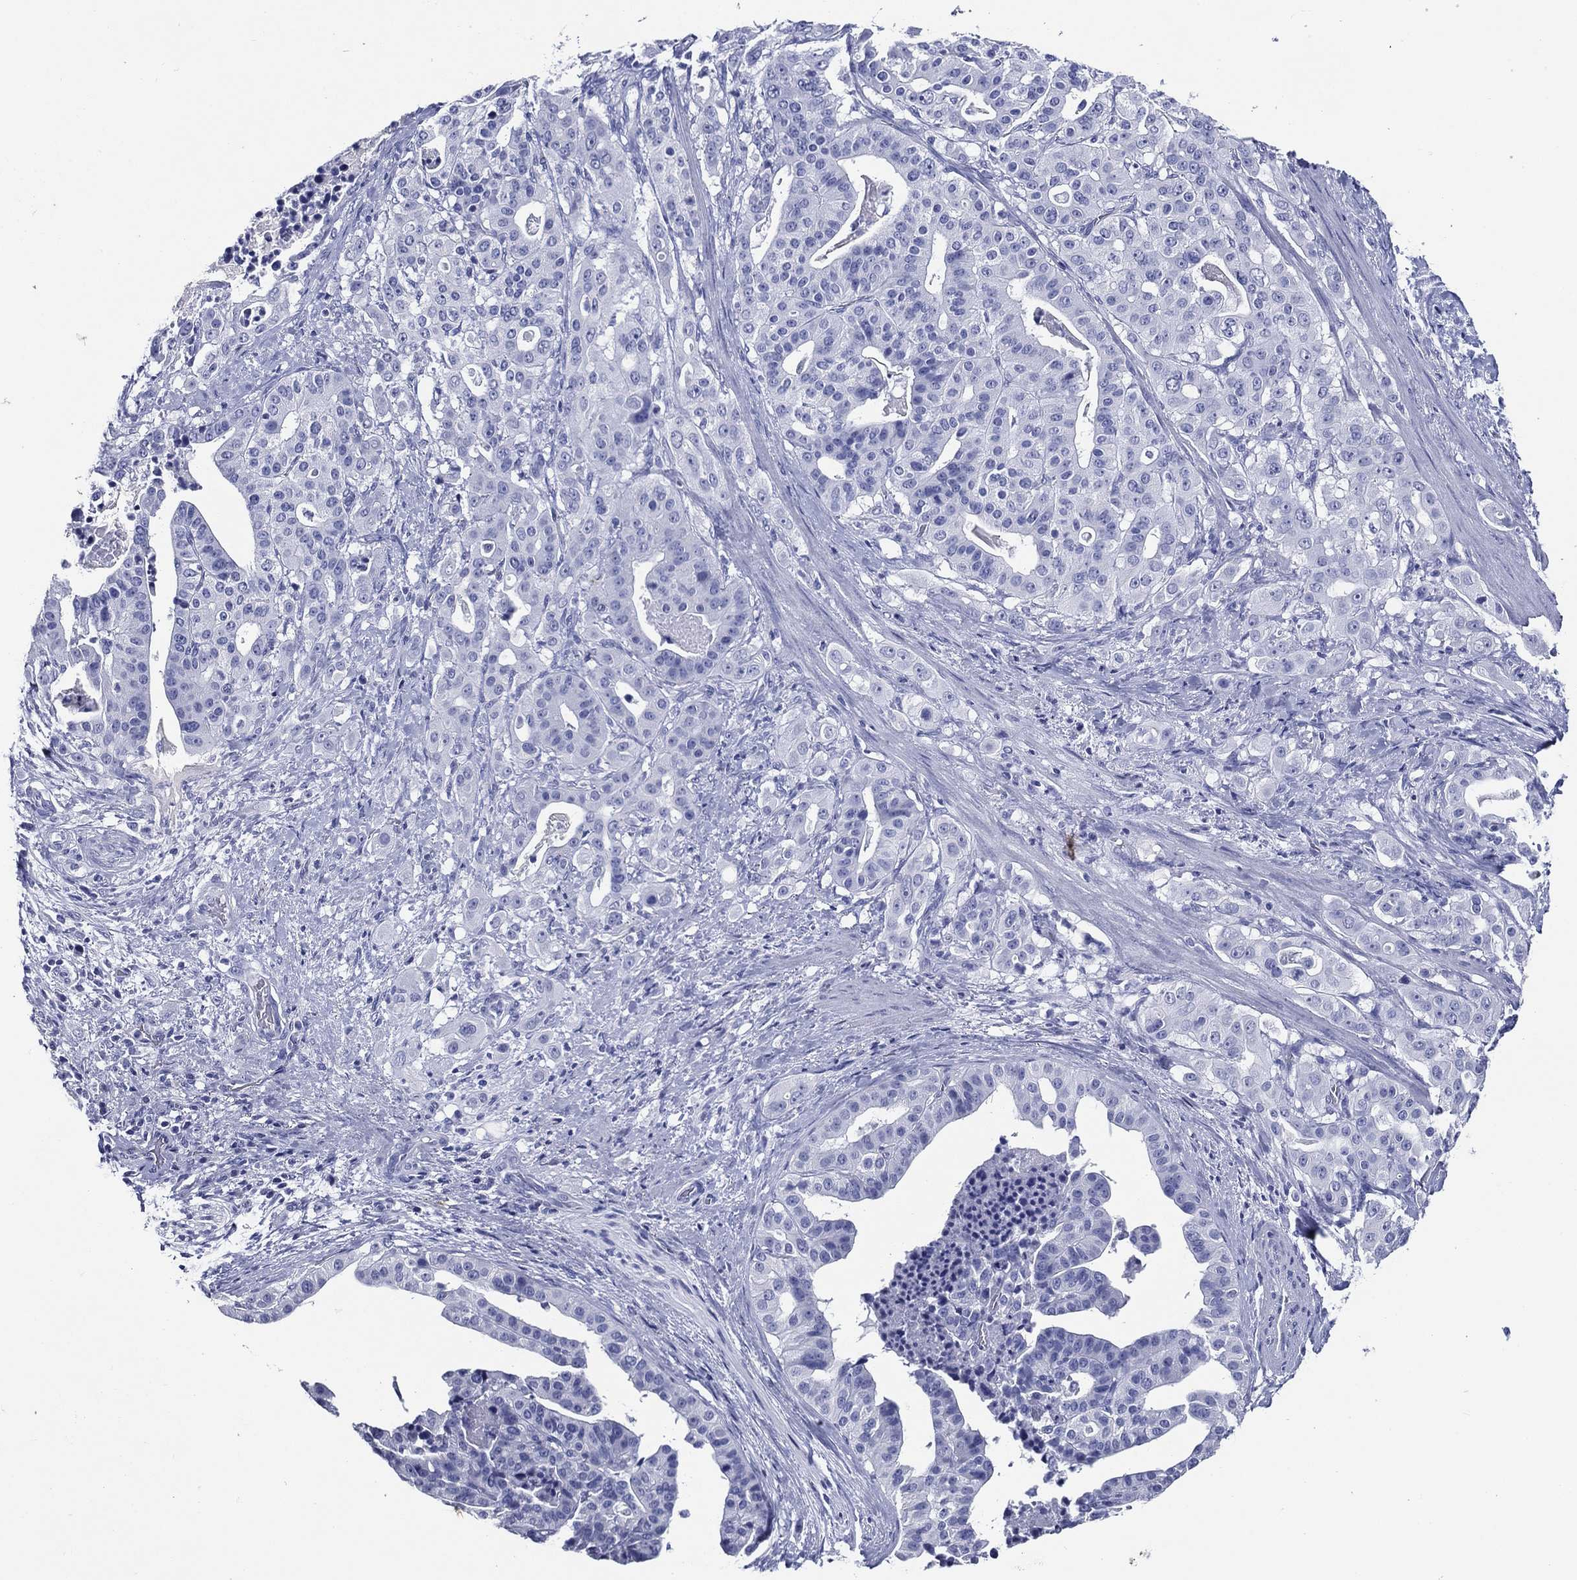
{"staining": {"intensity": "negative", "quantity": "none", "location": "none"}, "tissue": "stomach cancer", "cell_type": "Tumor cells", "image_type": "cancer", "snomed": [{"axis": "morphology", "description": "Adenocarcinoma, NOS"}, {"axis": "topography", "description": "Stomach"}], "caption": "High magnification brightfield microscopy of stomach cancer stained with DAB (3,3'-diaminobenzidine) (brown) and counterstained with hematoxylin (blue): tumor cells show no significant expression.", "gene": "ACE2", "patient": {"sex": "male", "age": 48}}